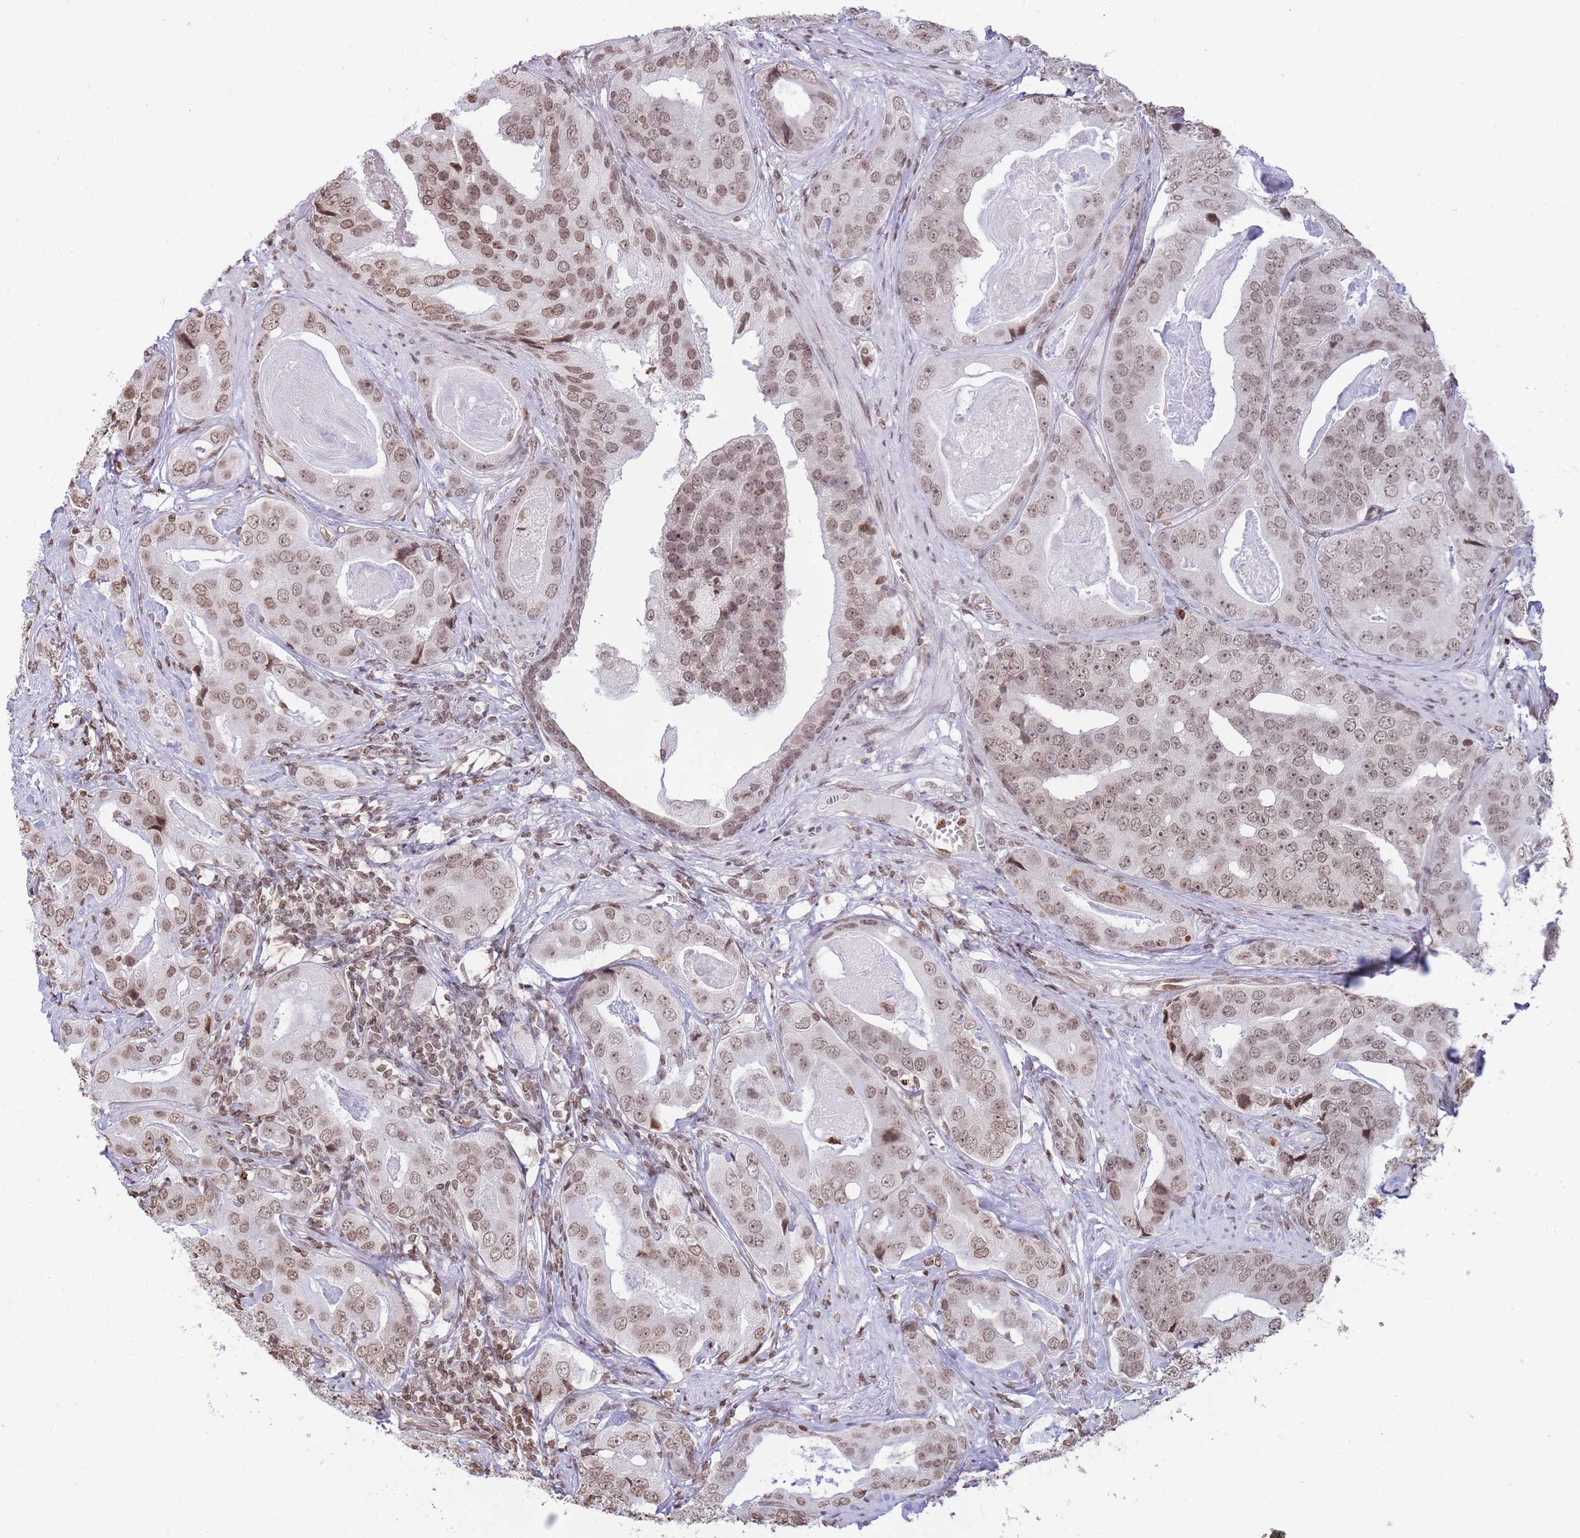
{"staining": {"intensity": "moderate", "quantity": ">75%", "location": "nuclear"}, "tissue": "prostate cancer", "cell_type": "Tumor cells", "image_type": "cancer", "snomed": [{"axis": "morphology", "description": "Adenocarcinoma, High grade"}, {"axis": "topography", "description": "Prostate"}], "caption": "Brown immunohistochemical staining in prostate high-grade adenocarcinoma shows moderate nuclear expression in about >75% of tumor cells. The staining was performed using DAB, with brown indicating positive protein expression. Nuclei are stained blue with hematoxylin.", "gene": "SHISAL1", "patient": {"sex": "male", "age": 71}}